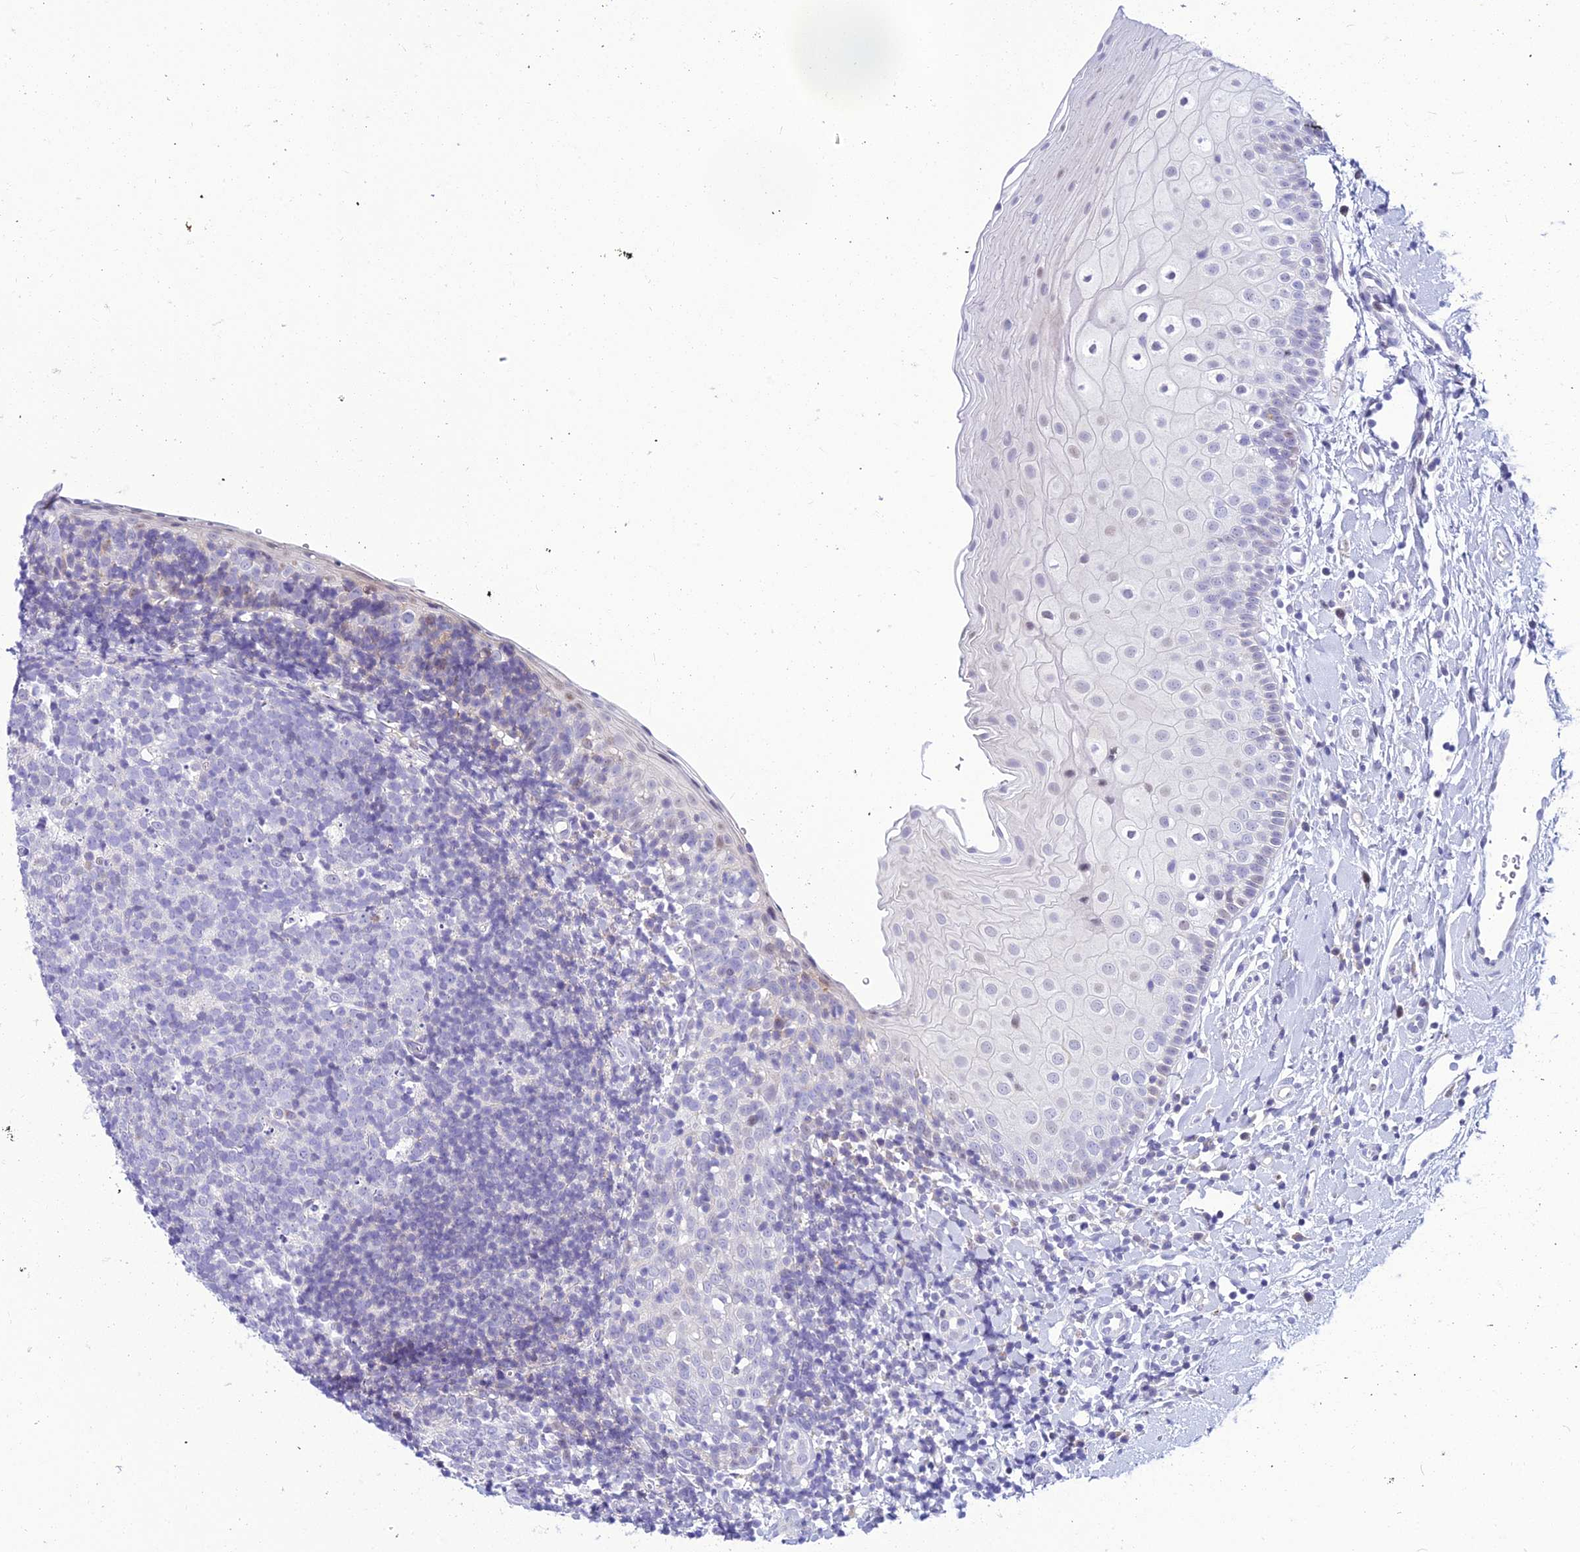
{"staining": {"intensity": "negative", "quantity": "none", "location": "none"}, "tissue": "oral mucosa", "cell_type": "Squamous epithelial cells", "image_type": "normal", "snomed": [{"axis": "morphology", "description": "Normal tissue, NOS"}, {"axis": "topography", "description": "Oral tissue"}], "caption": "Oral mucosa stained for a protein using immunohistochemistry reveals no expression squamous epithelial cells.", "gene": "ZMIZ1", "patient": {"sex": "male", "age": 46}}